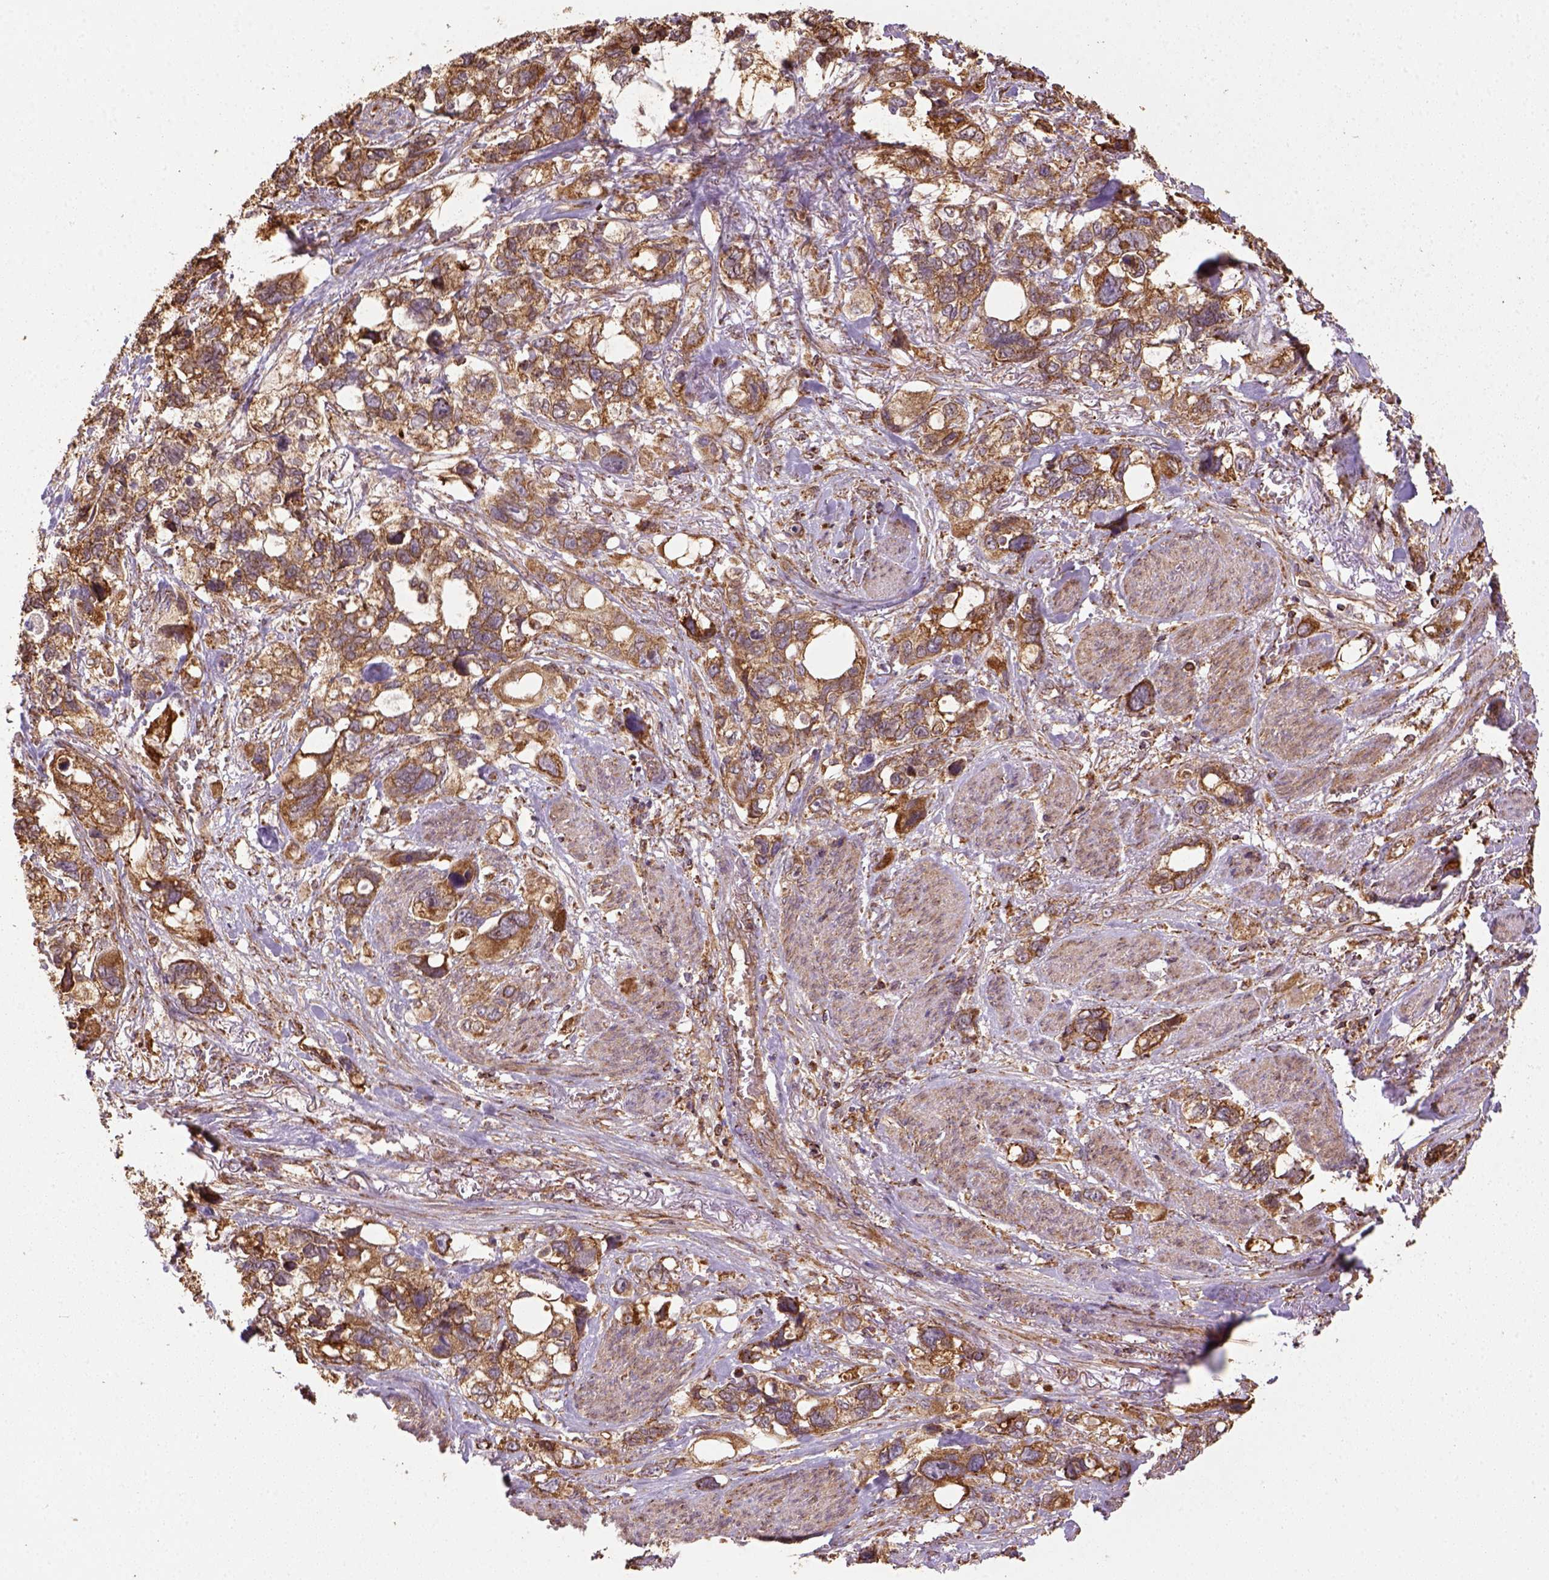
{"staining": {"intensity": "moderate", "quantity": ">75%", "location": "cytoplasmic/membranous"}, "tissue": "stomach cancer", "cell_type": "Tumor cells", "image_type": "cancer", "snomed": [{"axis": "morphology", "description": "Adenocarcinoma, NOS"}, {"axis": "topography", "description": "Stomach, upper"}], "caption": "A photomicrograph showing moderate cytoplasmic/membranous staining in about >75% of tumor cells in stomach cancer (adenocarcinoma), as visualized by brown immunohistochemical staining.", "gene": "MAPK8IP3", "patient": {"sex": "female", "age": 81}}